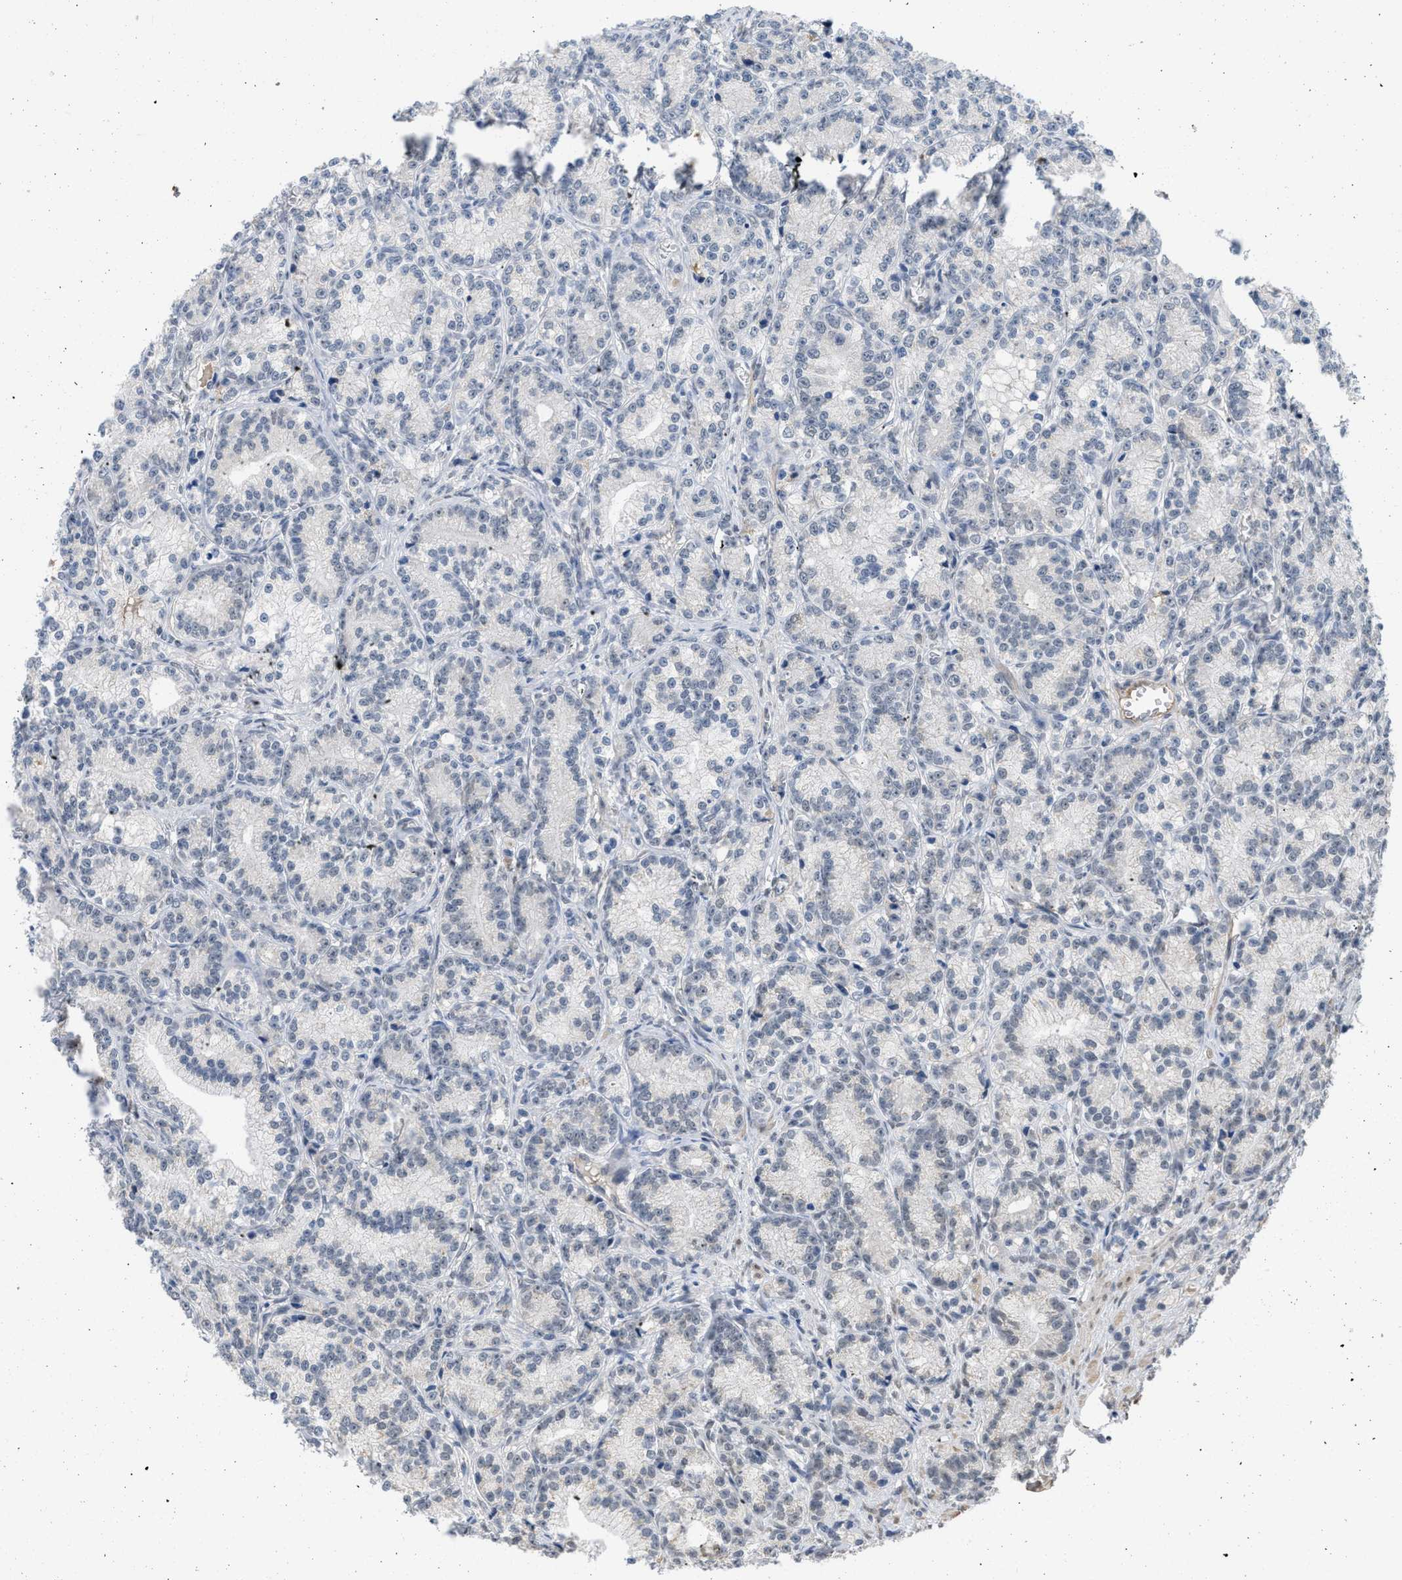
{"staining": {"intensity": "negative", "quantity": "none", "location": "none"}, "tissue": "prostate cancer", "cell_type": "Tumor cells", "image_type": "cancer", "snomed": [{"axis": "morphology", "description": "Adenocarcinoma, Low grade"}, {"axis": "topography", "description": "Prostate"}], "caption": "Adenocarcinoma (low-grade) (prostate) was stained to show a protein in brown. There is no significant staining in tumor cells. (Stains: DAB immunohistochemistry (IHC) with hematoxylin counter stain, Microscopy: brightfield microscopy at high magnification).", "gene": "TERF2IP", "patient": {"sex": "male", "age": 89}}